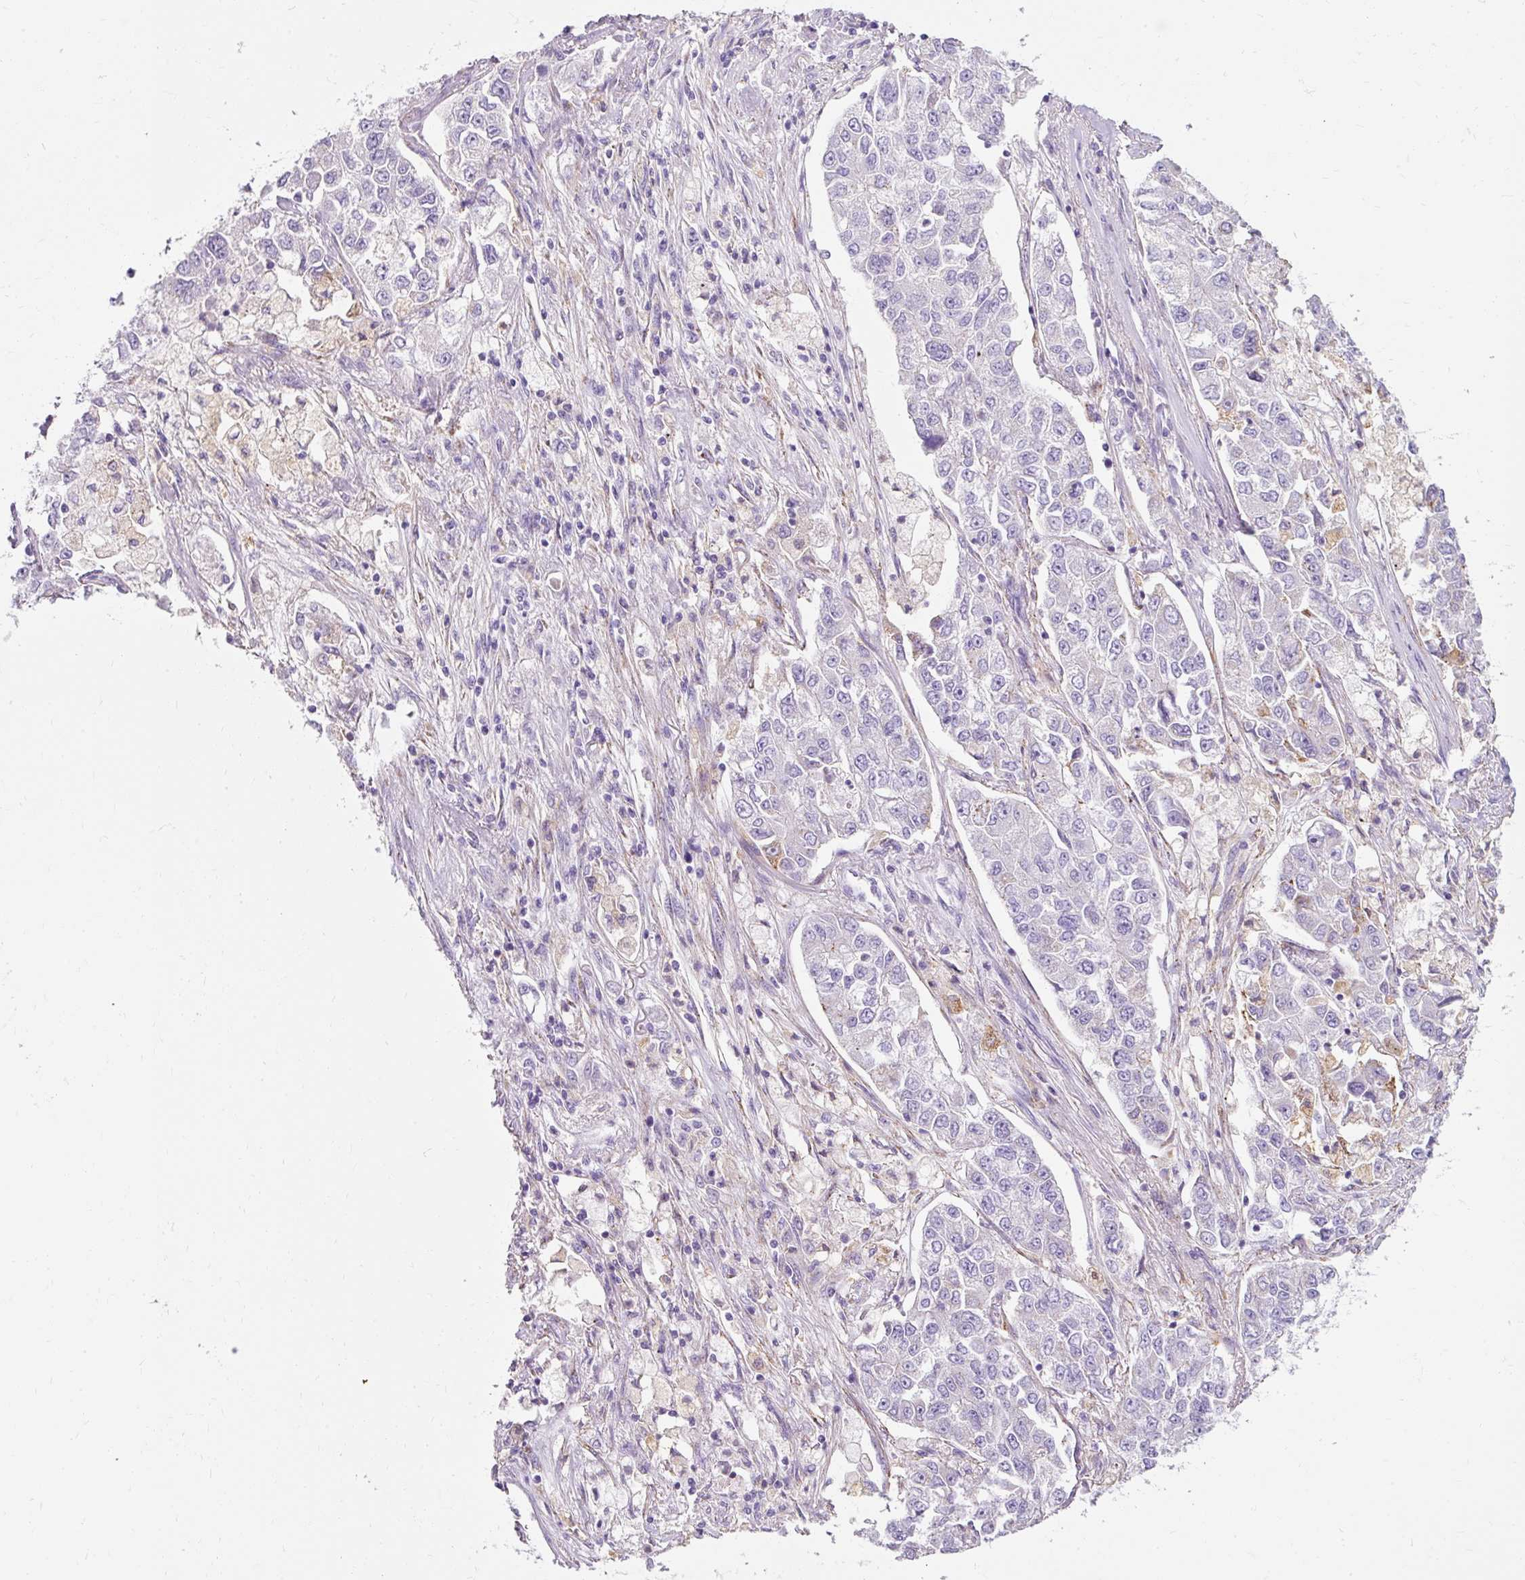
{"staining": {"intensity": "negative", "quantity": "none", "location": "none"}, "tissue": "lung cancer", "cell_type": "Tumor cells", "image_type": "cancer", "snomed": [{"axis": "morphology", "description": "Adenocarcinoma, NOS"}, {"axis": "topography", "description": "Lung"}], "caption": "Immunohistochemical staining of lung adenocarcinoma exhibits no significant positivity in tumor cells. (DAB immunohistochemistry, high magnification).", "gene": "CLDN25", "patient": {"sex": "male", "age": 49}}